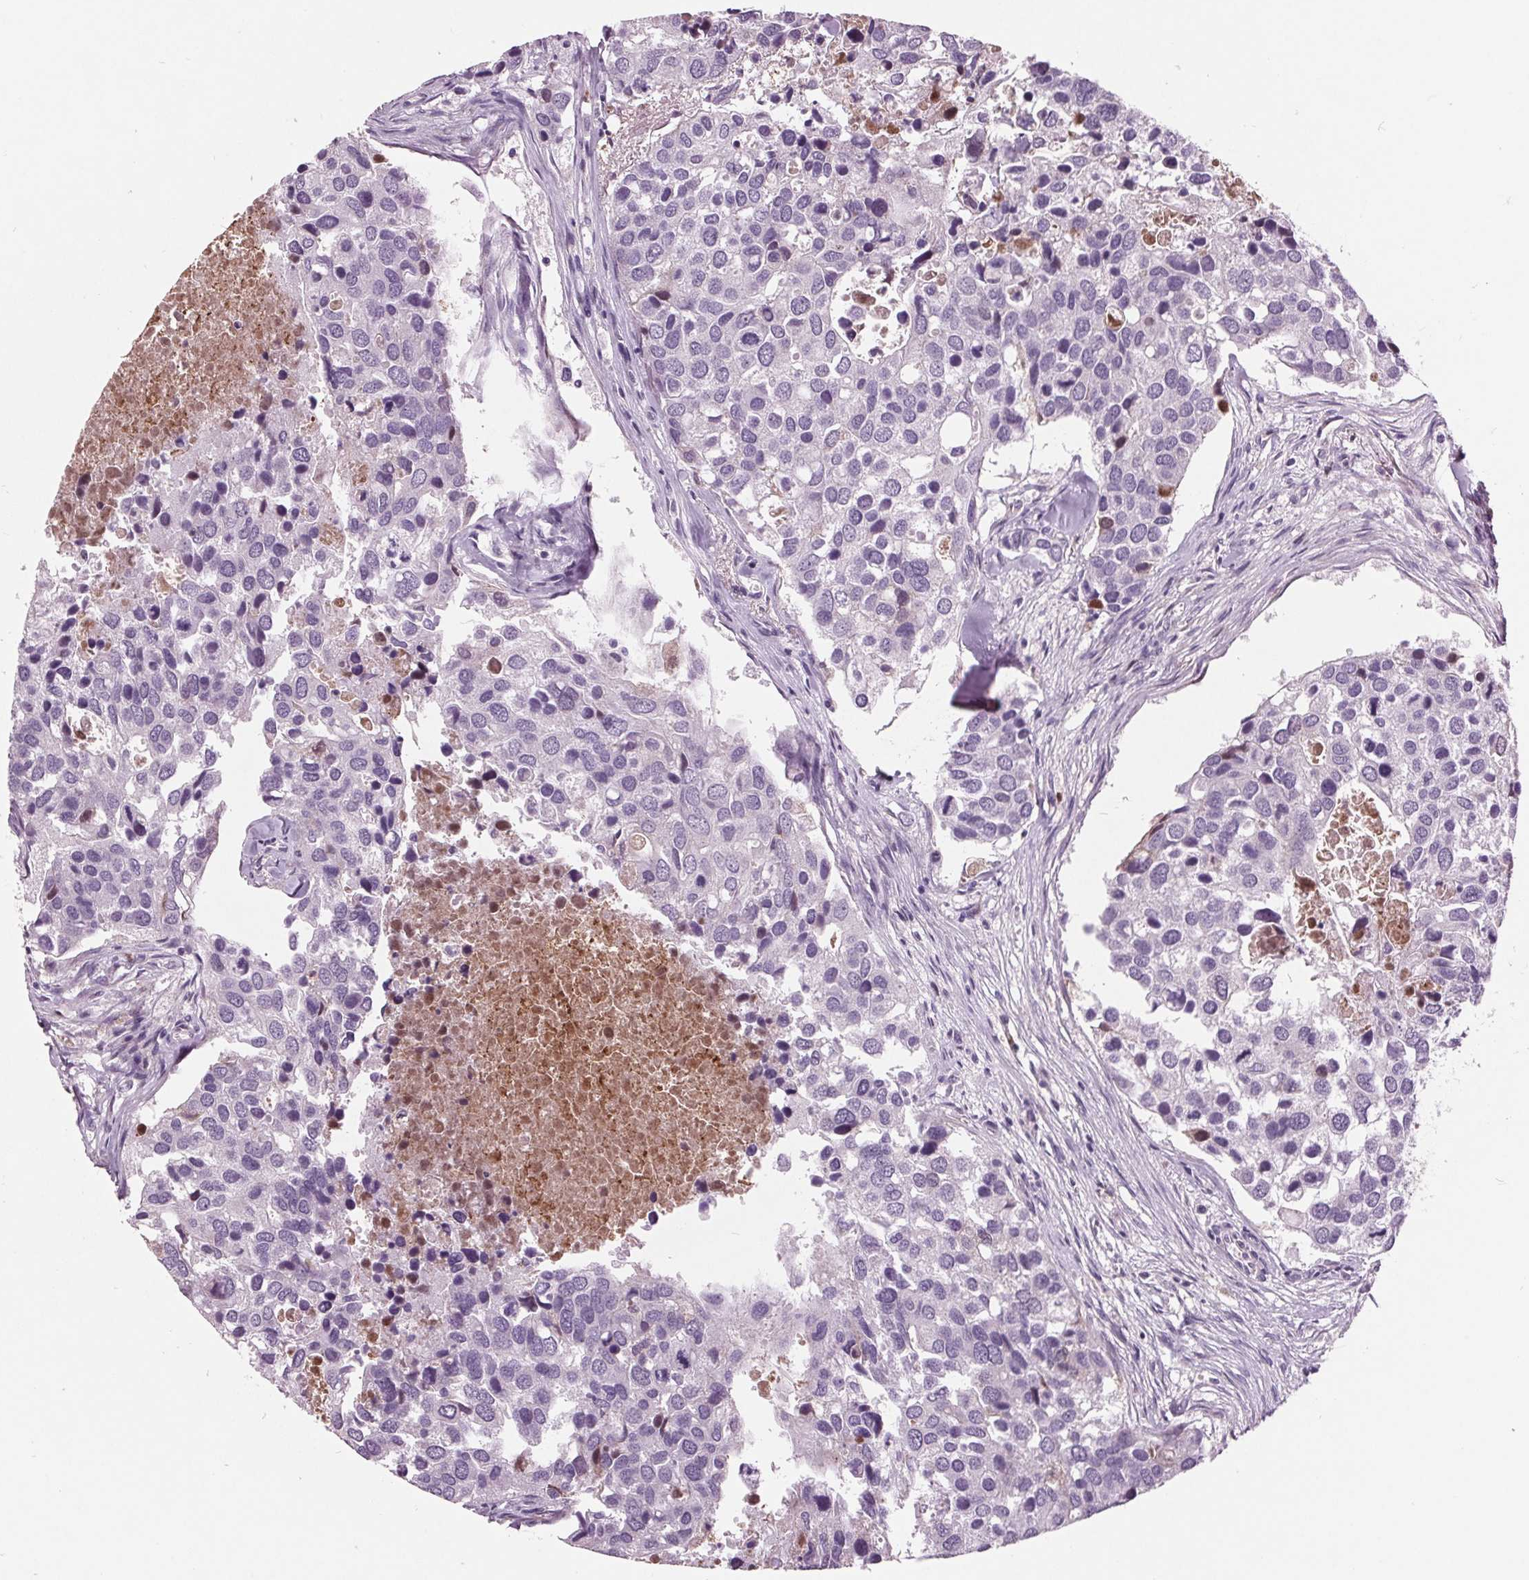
{"staining": {"intensity": "negative", "quantity": "none", "location": "none"}, "tissue": "breast cancer", "cell_type": "Tumor cells", "image_type": "cancer", "snomed": [{"axis": "morphology", "description": "Duct carcinoma"}, {"axis": "topography", "description": "Breast"}], "caption": "Protein analysis of breast invasive ductal carcinoma exhibits no significant positivity in tumor cells.", "gene": "C6", "patient": {"sex": "female", "age": 83}}